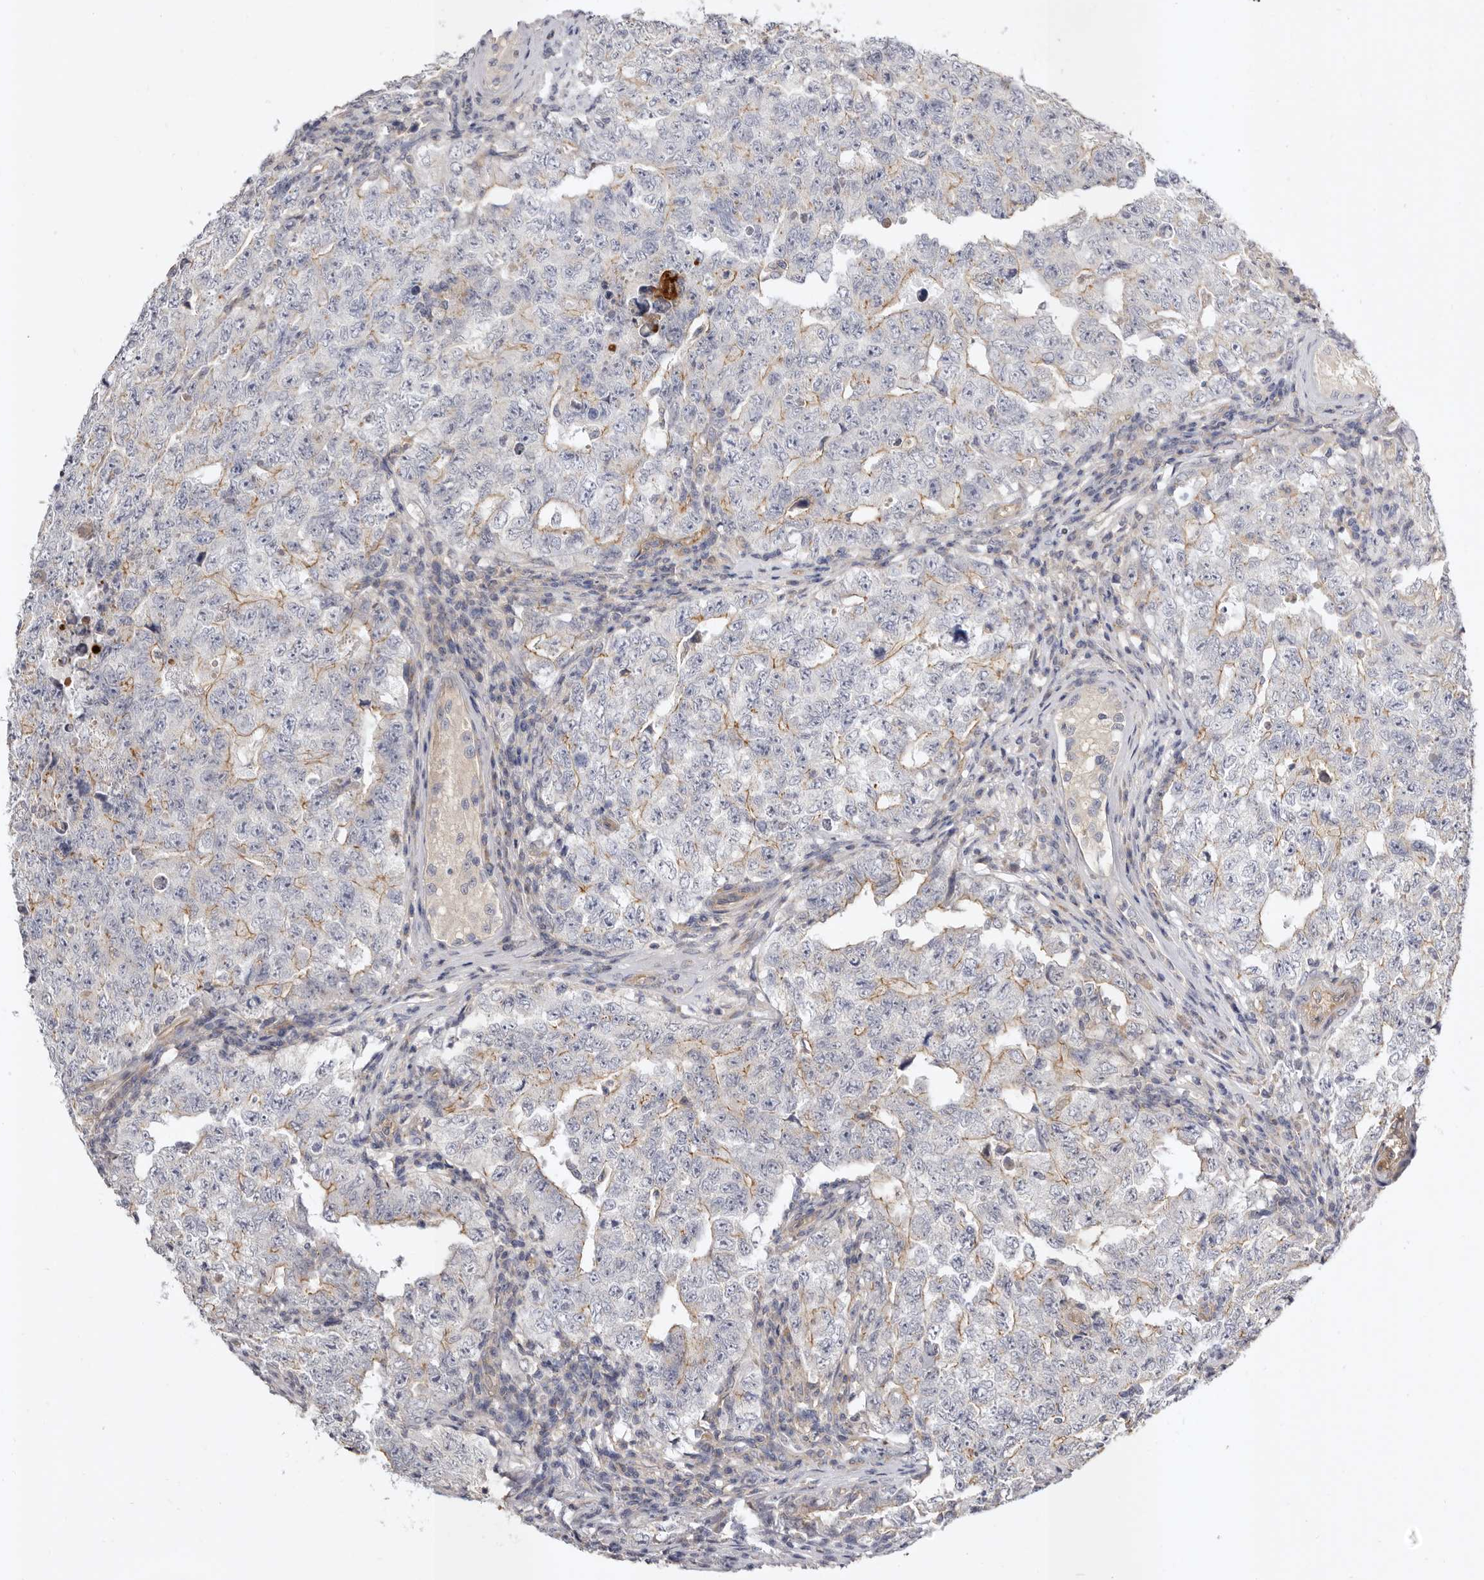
{"staining": {"intensity": "negative", "quantity": "none", "location": "none"}, "tissue": "testis cancer", "cell_type": "Tumor cells", "image_type": "cancer", "snomed": [{"axis": "morphology", "description": "Carcinoma, Embryonal, NOS"}, {"axis": "topography", "description": "Testis"}], "caption": "This is a photomicrograph of immunohistochemistry staining of testis cancer (embryonal carcinoma), which shows no staining in tumor cells.", "gene": "ADAMTS9", "patient": {"sex": "male", "age": 26}}